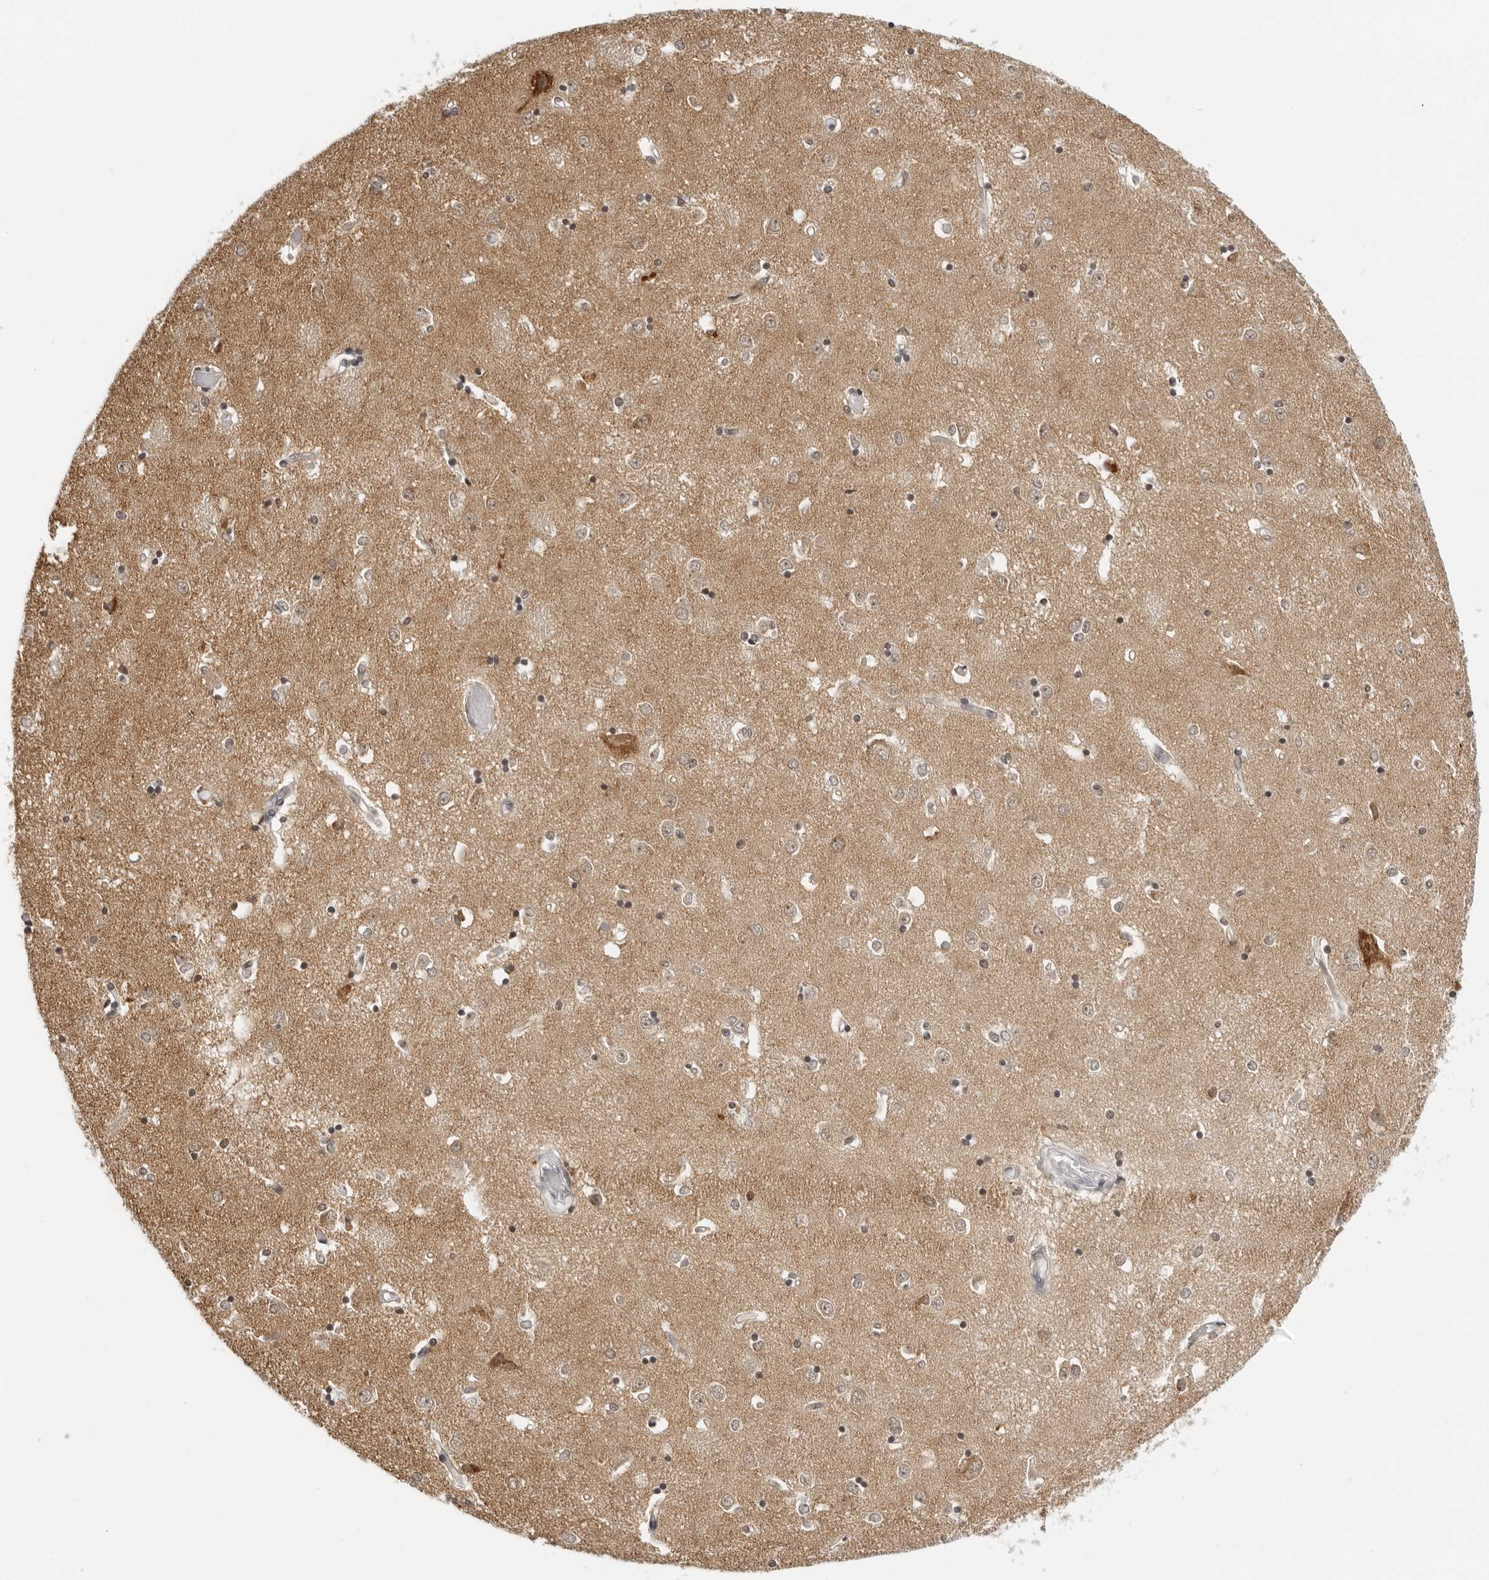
{"staining": {"intensity": "moderate", "quantity": "<25%", "location": "cytoplasmic/membranous"}, "tissue": "caudate", "cell_type": "Glial cells", "image_type": "normal", "snomed": [{"axis": "morphology", "description": "Normal tissue, NOS"}, {"axis": "topography", "description": "Lateral ventricle wall"}], "caption": "Approximately <25% of glial cells in benign human caudate reveal moderate cytoplasmic/membranous protein positivity as visualized by brown immunohistochemical staining.", "gene": "MSH6", "patient": {"sex": "male", "age": 45}}